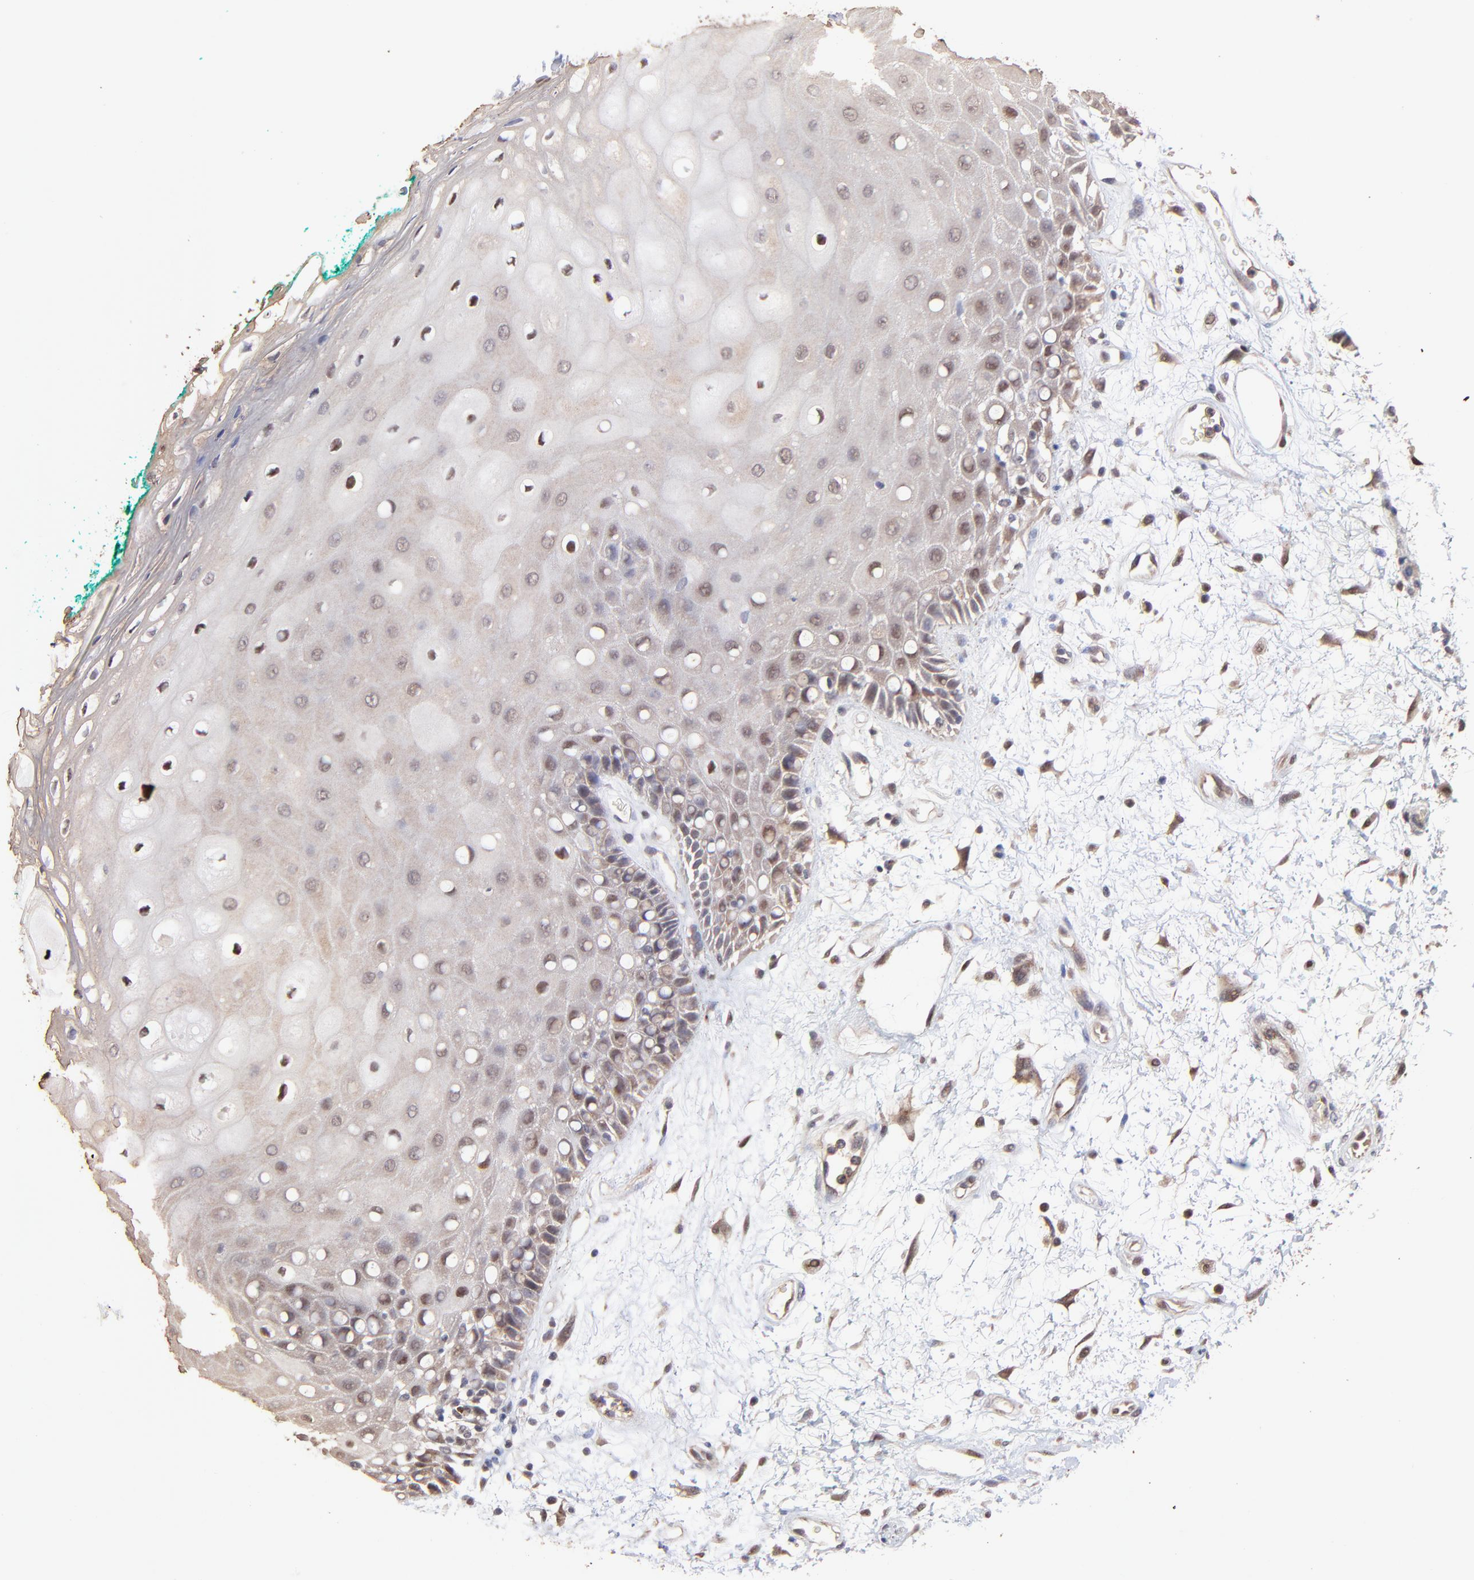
{"staining": {"intensity": "weak", "quantity": "<25%", "location": "cytoplasmic/membranous,nuclear"}, "tissue": "oral mucosa", "cell_type": "Squamous epithelial cells", "image_type": "normal", "snomed": [{"axis": "morphology", "description": "Normal tissue, NOS"}, {"axis": "morphology", "description": "Squamous cell carcinoma, NOS"}, {"axis": "topography", "description": "Skeletal muscle"}, {"axis": "topography", "description": "Oral tissue"}, {"axis": "topography", "description": "Head-Neck"}], "caption": "An IHC histopathology image of normal oral mucosa is shown. There is no staining in squamous epithelial cells of oral mucosa. The staining was performed using DAB (3,3'-diaminobenzidine) to visualize the protein expression in brown, while the nuclei were stained in blue with hematoxylin (Magnification: 20x).", "gene": "PSMA6", "patient": {"sex": "female", "age": 84}}